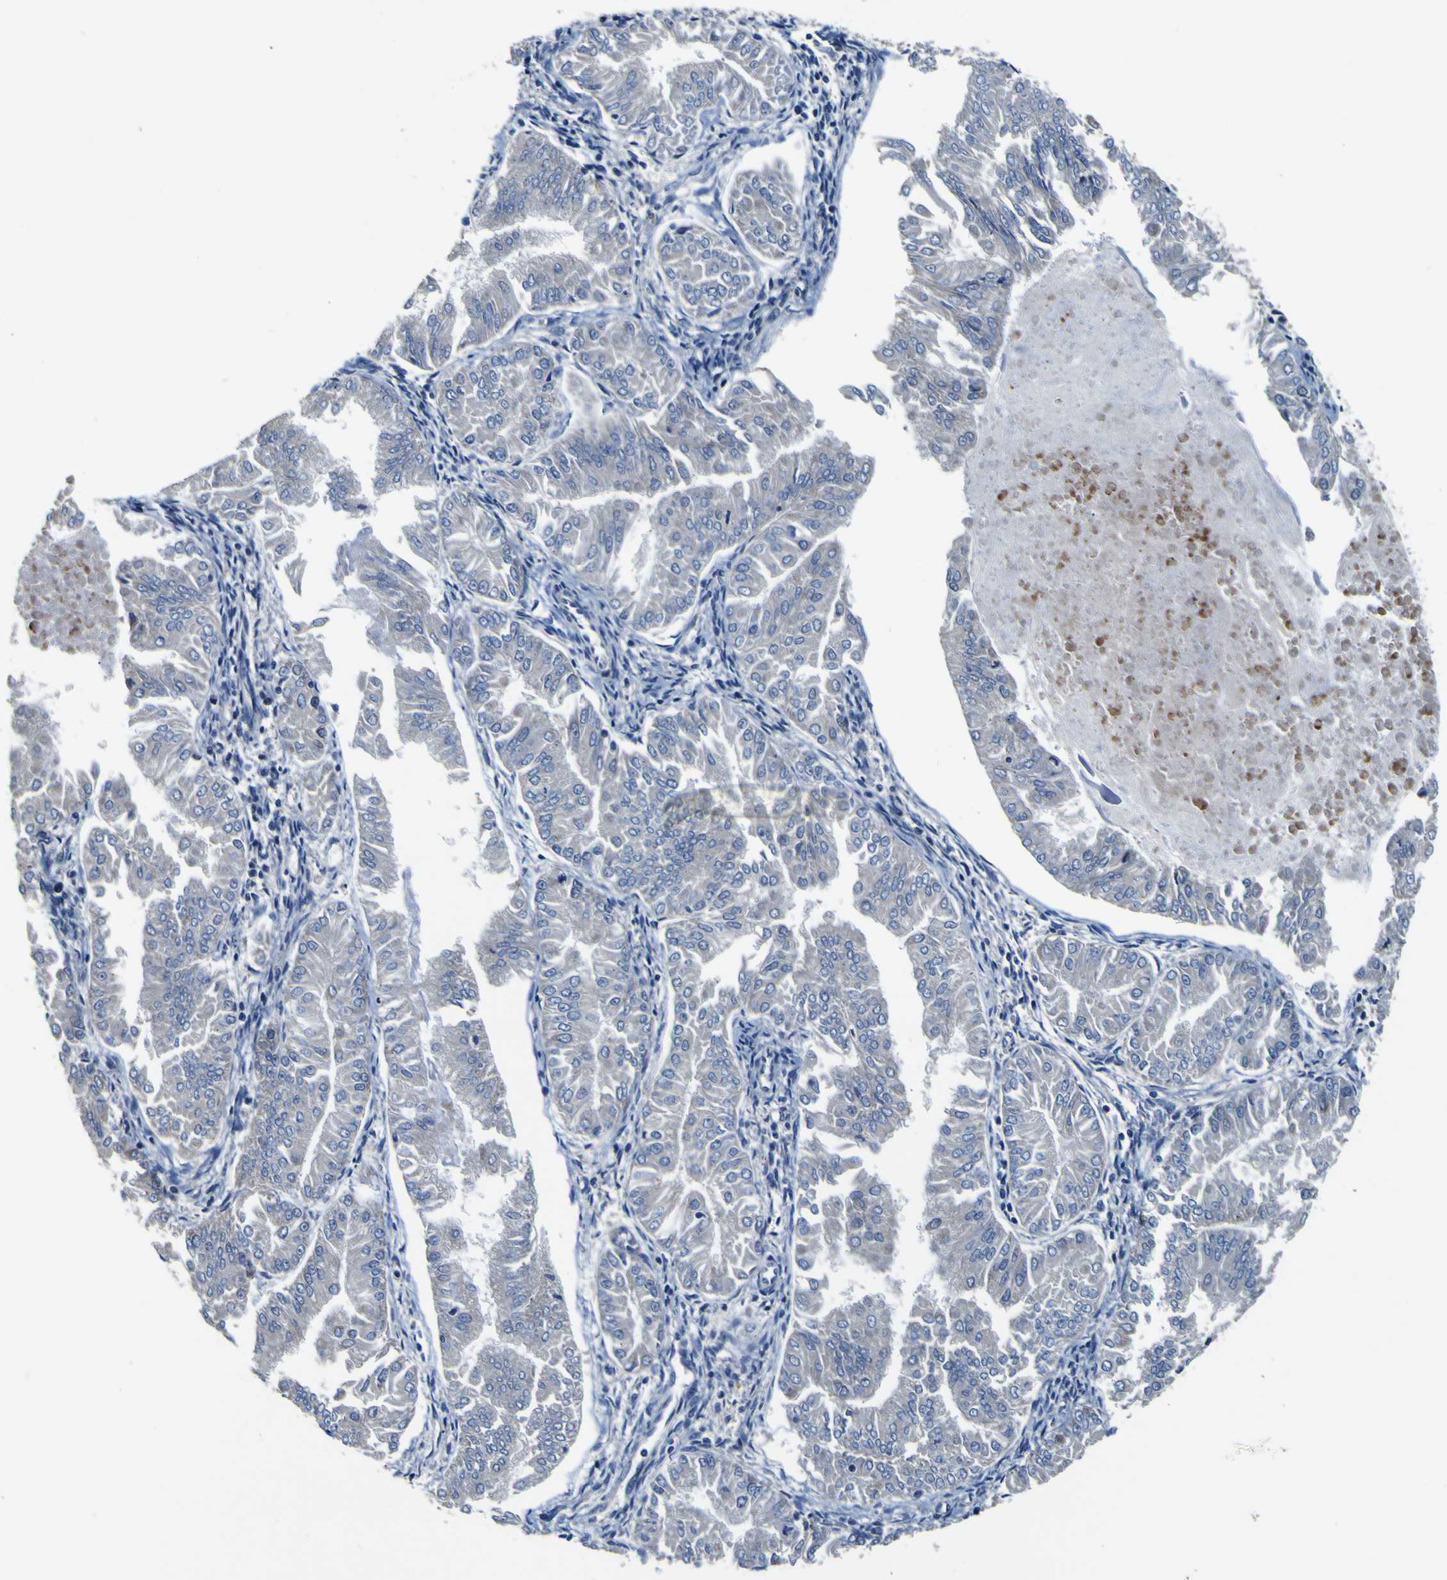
{"staining": {"intensity": "negative", "quantity": "none", "location": "none"}, "tissue": "endometrial cancer", "cell_type": "Tumor cells", "image_type": "cancer", "snomed": [{"axis": "morphology", "description": "Adenocarcinoma, NOS"}, {"axis": "topography", "description": "Endometrium"}], "caption": "The immunohistochemistry photomicrograph has no significant expression in tumor cells of adenocarcinoma (endometrial) tissue.", "gene": "AGAP3", "patient": {"sex": "female", "age": 53}}